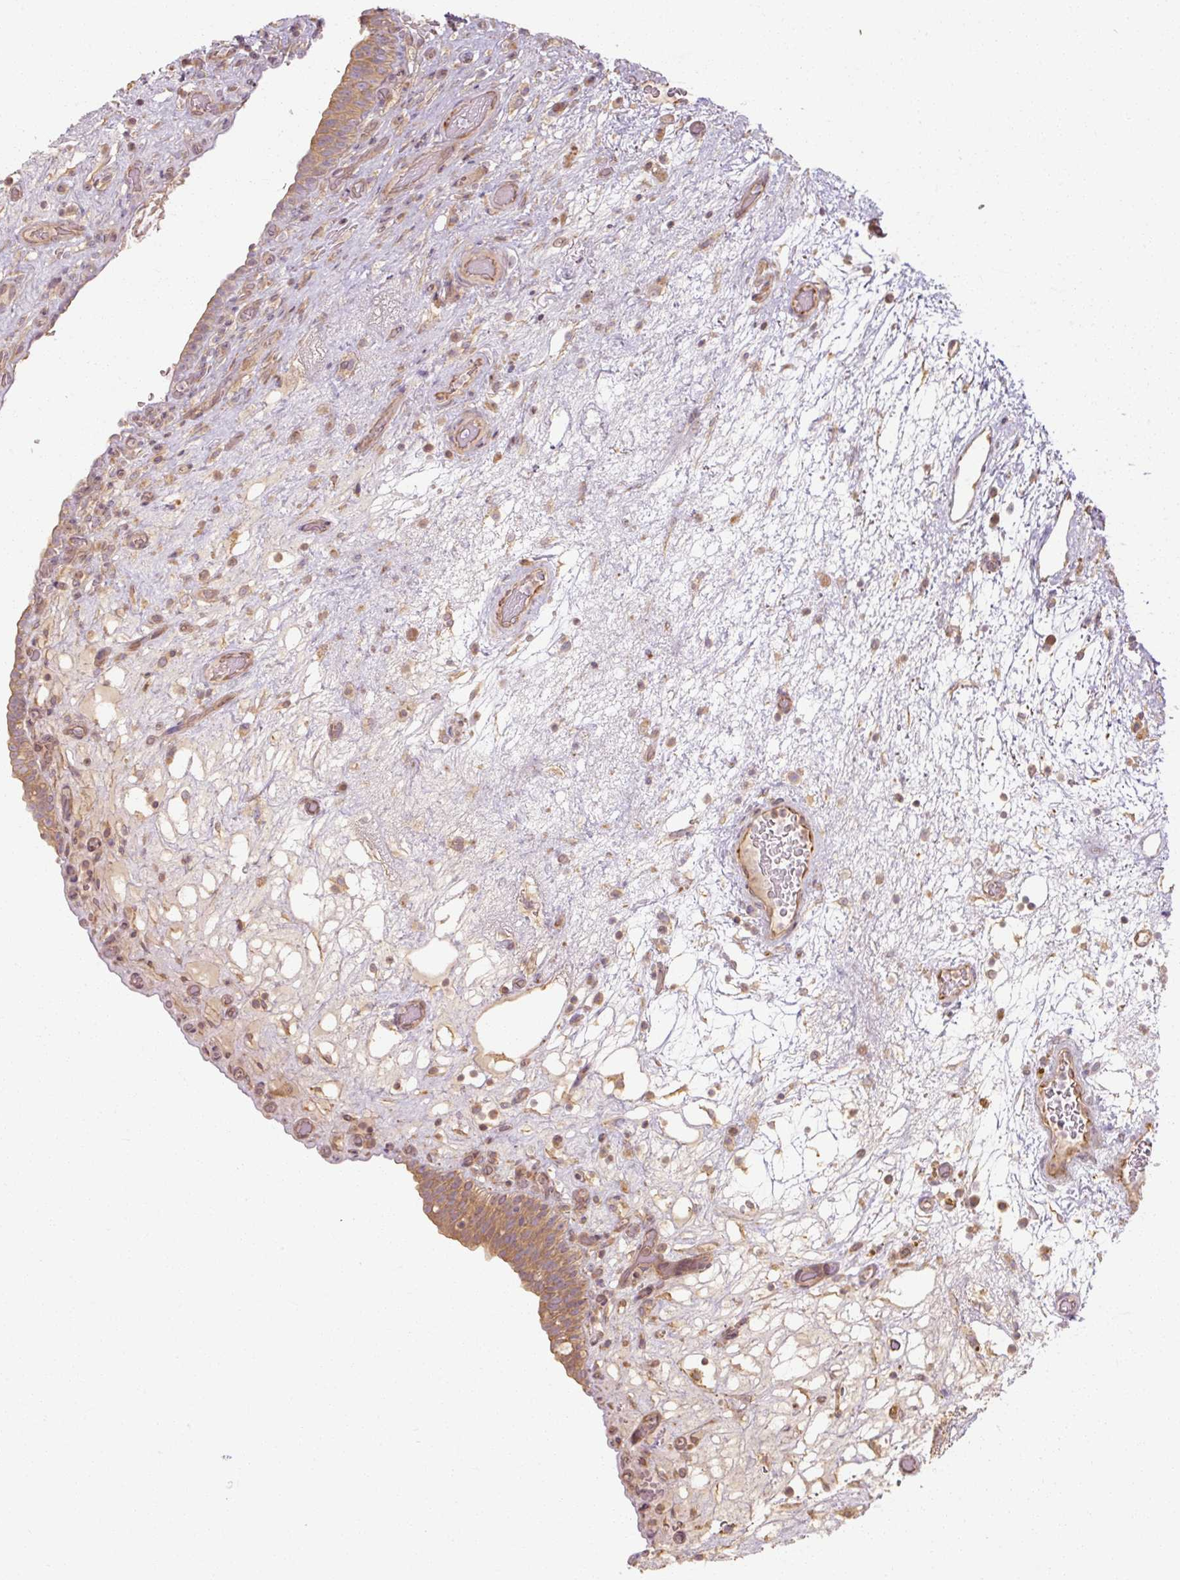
{"staining": {"intensity": "moderate", "quantity": ">75%", "location": "cytoplasmic/membranous"}, "tissue": "urinary bladder", "cell_type": "Urothelial cells", "image_type": "normal", "snomed": [{"axis": "morphology", "description": "Normal tissue, NOS"}, {"axis": "topography", "description": "Urinary bladder"}], "caption": "This histopathology image exhibits immunohistochemistry (IHC) staining of benign human urinary bladder, with medium moderate cytoplasmic/membranous positivity in approximately >75% of urothelial cells.", "gene": "RB1CC1", "patient": {"sex": "male", "age": 71}}